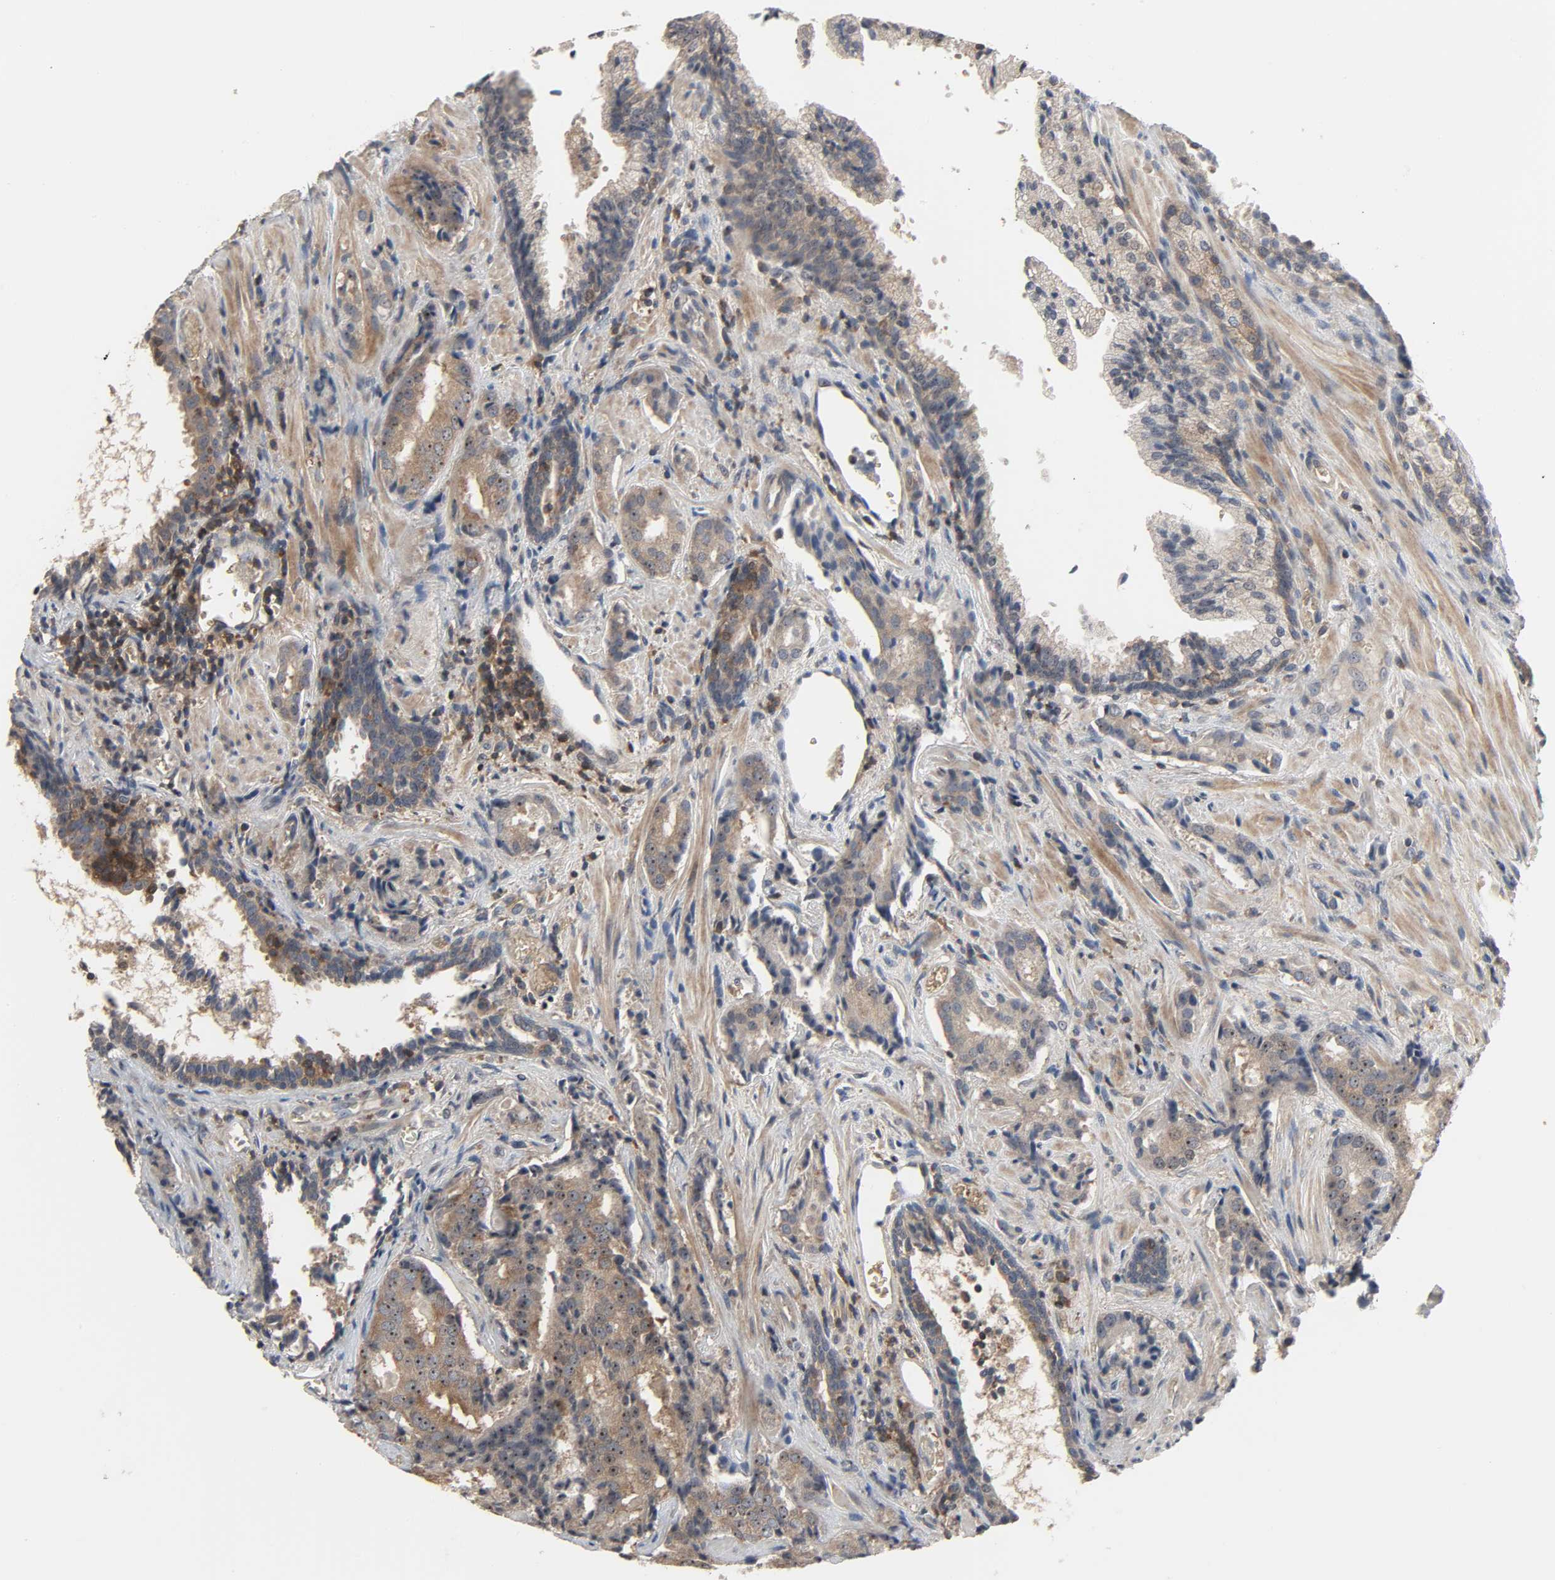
{"staining": {"intensity": "strong", "quantity": ">75%", "location": "cytoplasmic/membranous,nuclear"}, "tissue": "prostate cancer", "cell_type": "Tumor cells", "image_type": "cancer", "snomed": [{"axis": "morphology", "description": "Adenocarcinoma, High grade"}, {"axis": "topography", "description": "Prostate"}], "caption": "Human high-grade adenocarcinoma (prostate) stained with a brown dye exhibits strong cytoplasmic/membranous and nuclear positive expression in about >75% of tumor cells.", "gene": "PLEKHA2", "patient": {"sex": "male", "age": 58}}